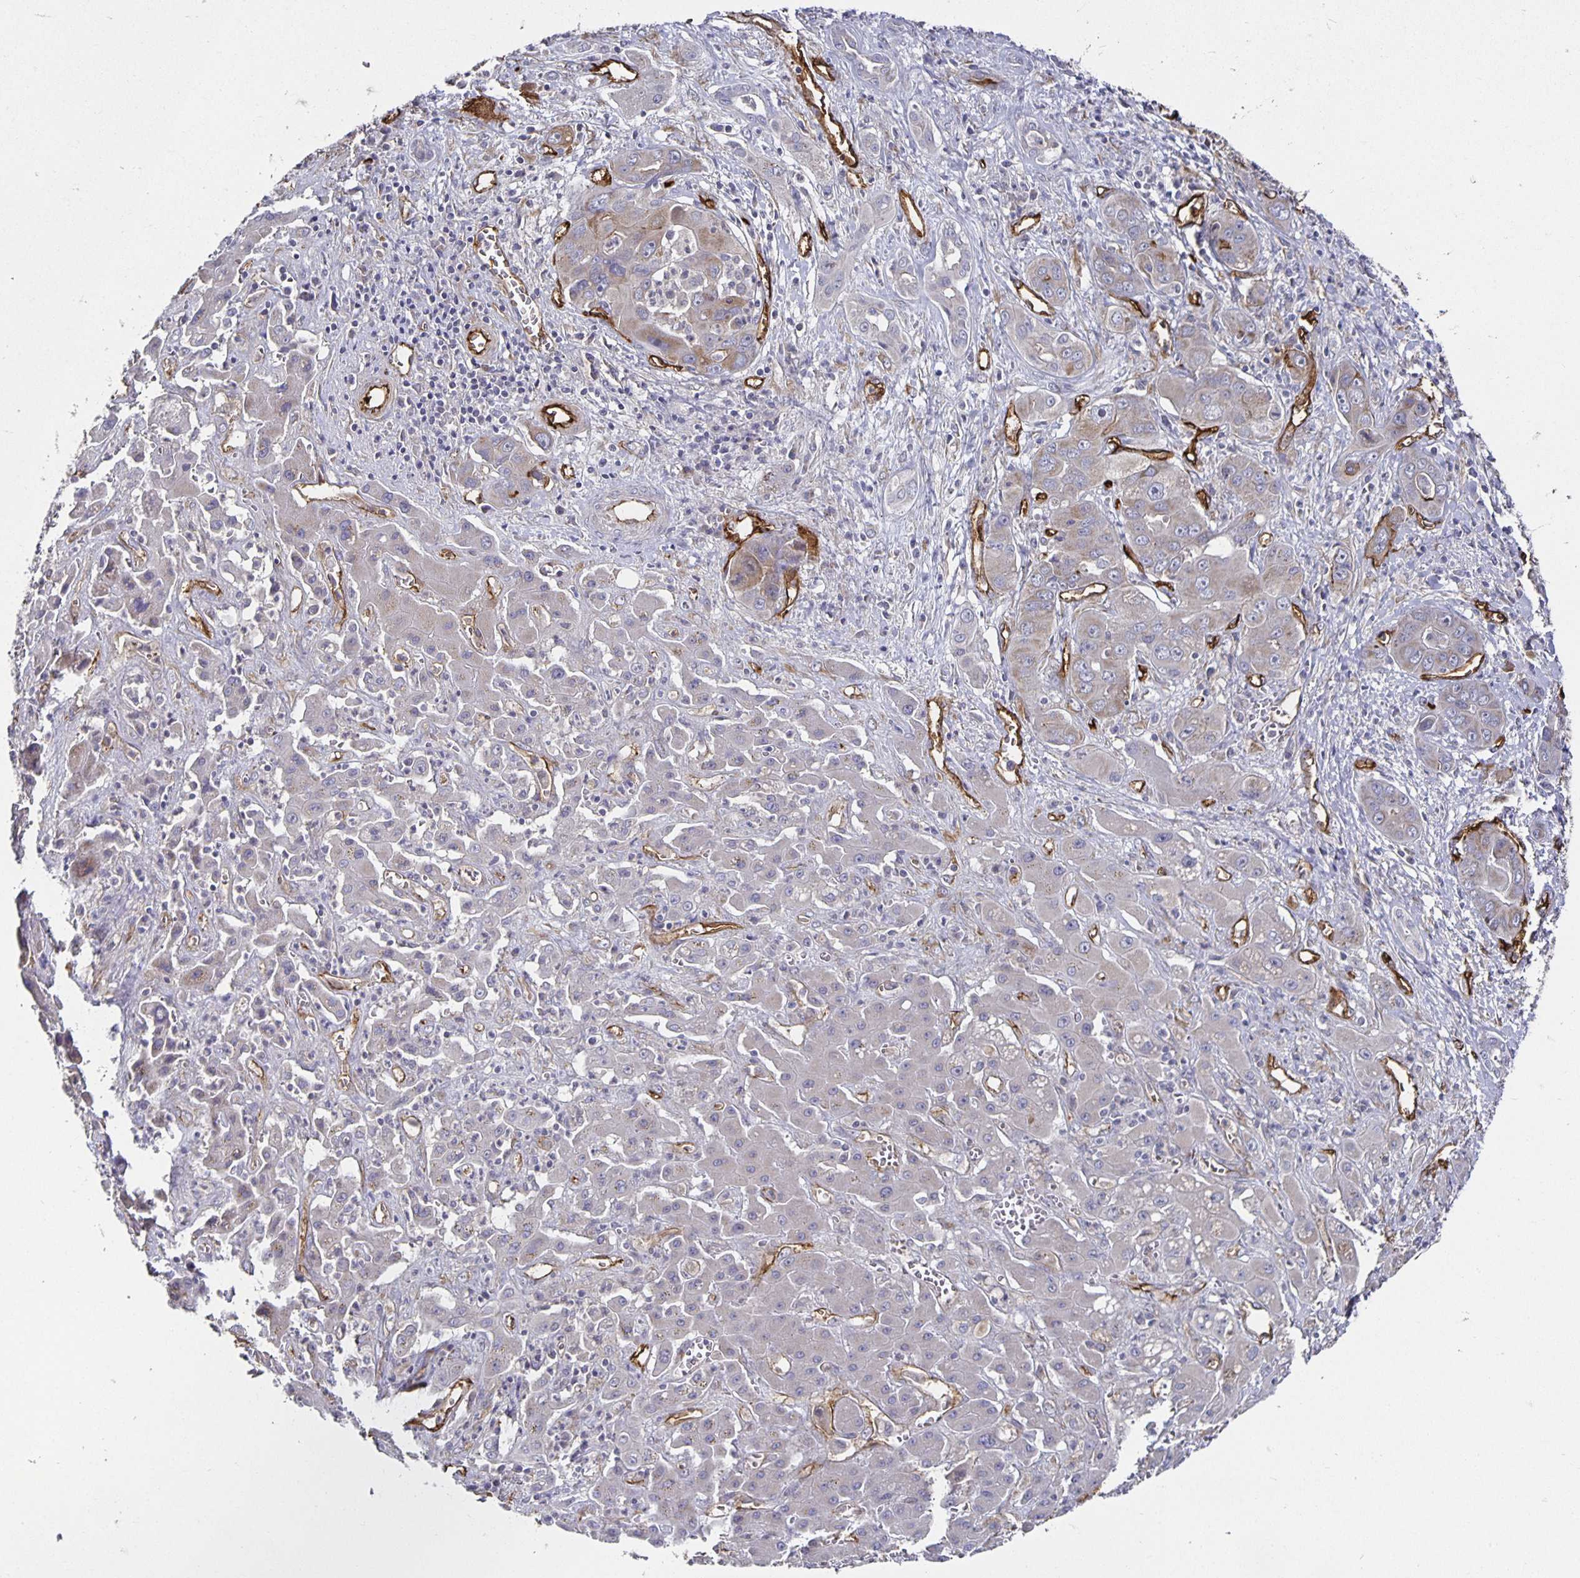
{"staining": {"intensity": "weak", "quantity": "<25%", "location": "cytoplasmic/membranous"}, "tissue": "liver cancer", "cell_type": "Tumor cells", "image_type": "cancer", "snomed": [{"axis": "morphology", "description": "Cholangiocarcinoma"}, {"axis": "topography", "description": "Liver"}], "caption": "This is an IHC histopathology image of liver cancer. There is no positivity in tumor cells.", "gene": "PODXL", "patient": {"sex": "male", "age": 67}}